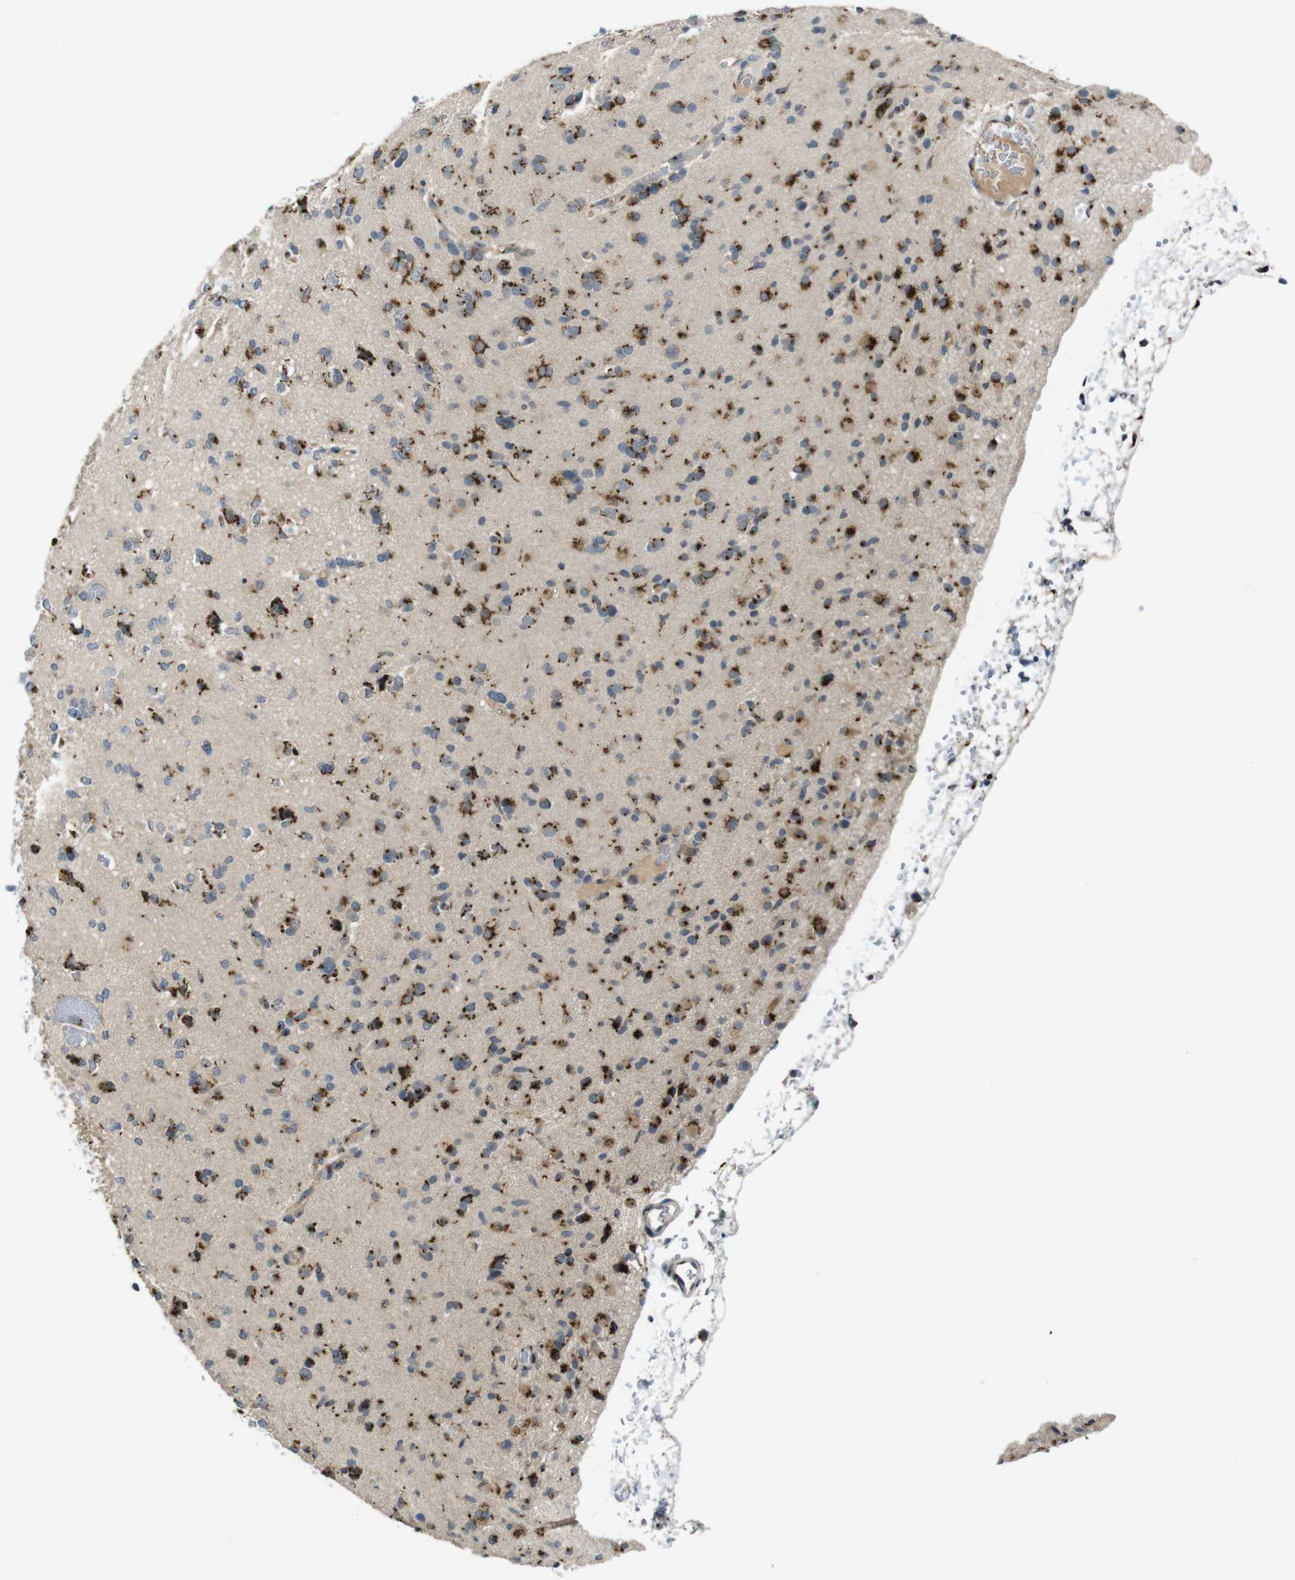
{"staining": {"intensity": "moderate", "quantity": ">75%", "location": "cytoplasmic/membranous"}, "tissue": "glioma", "cell_type": "Tumor cells", "image_type": "cancer", "snomed": [{"axis": "morphology", "description": "Glioma, malignant, Low grade"}, {"axis": "topography", "description": "Brain"}], "caption": "Moderate cytoplasmic/membranous positivity is present in about >75% of tumor cells in malignant low-grade glioma.", "gene": "ZFPL1", "patient": {"sex": "female", "age": 22}}